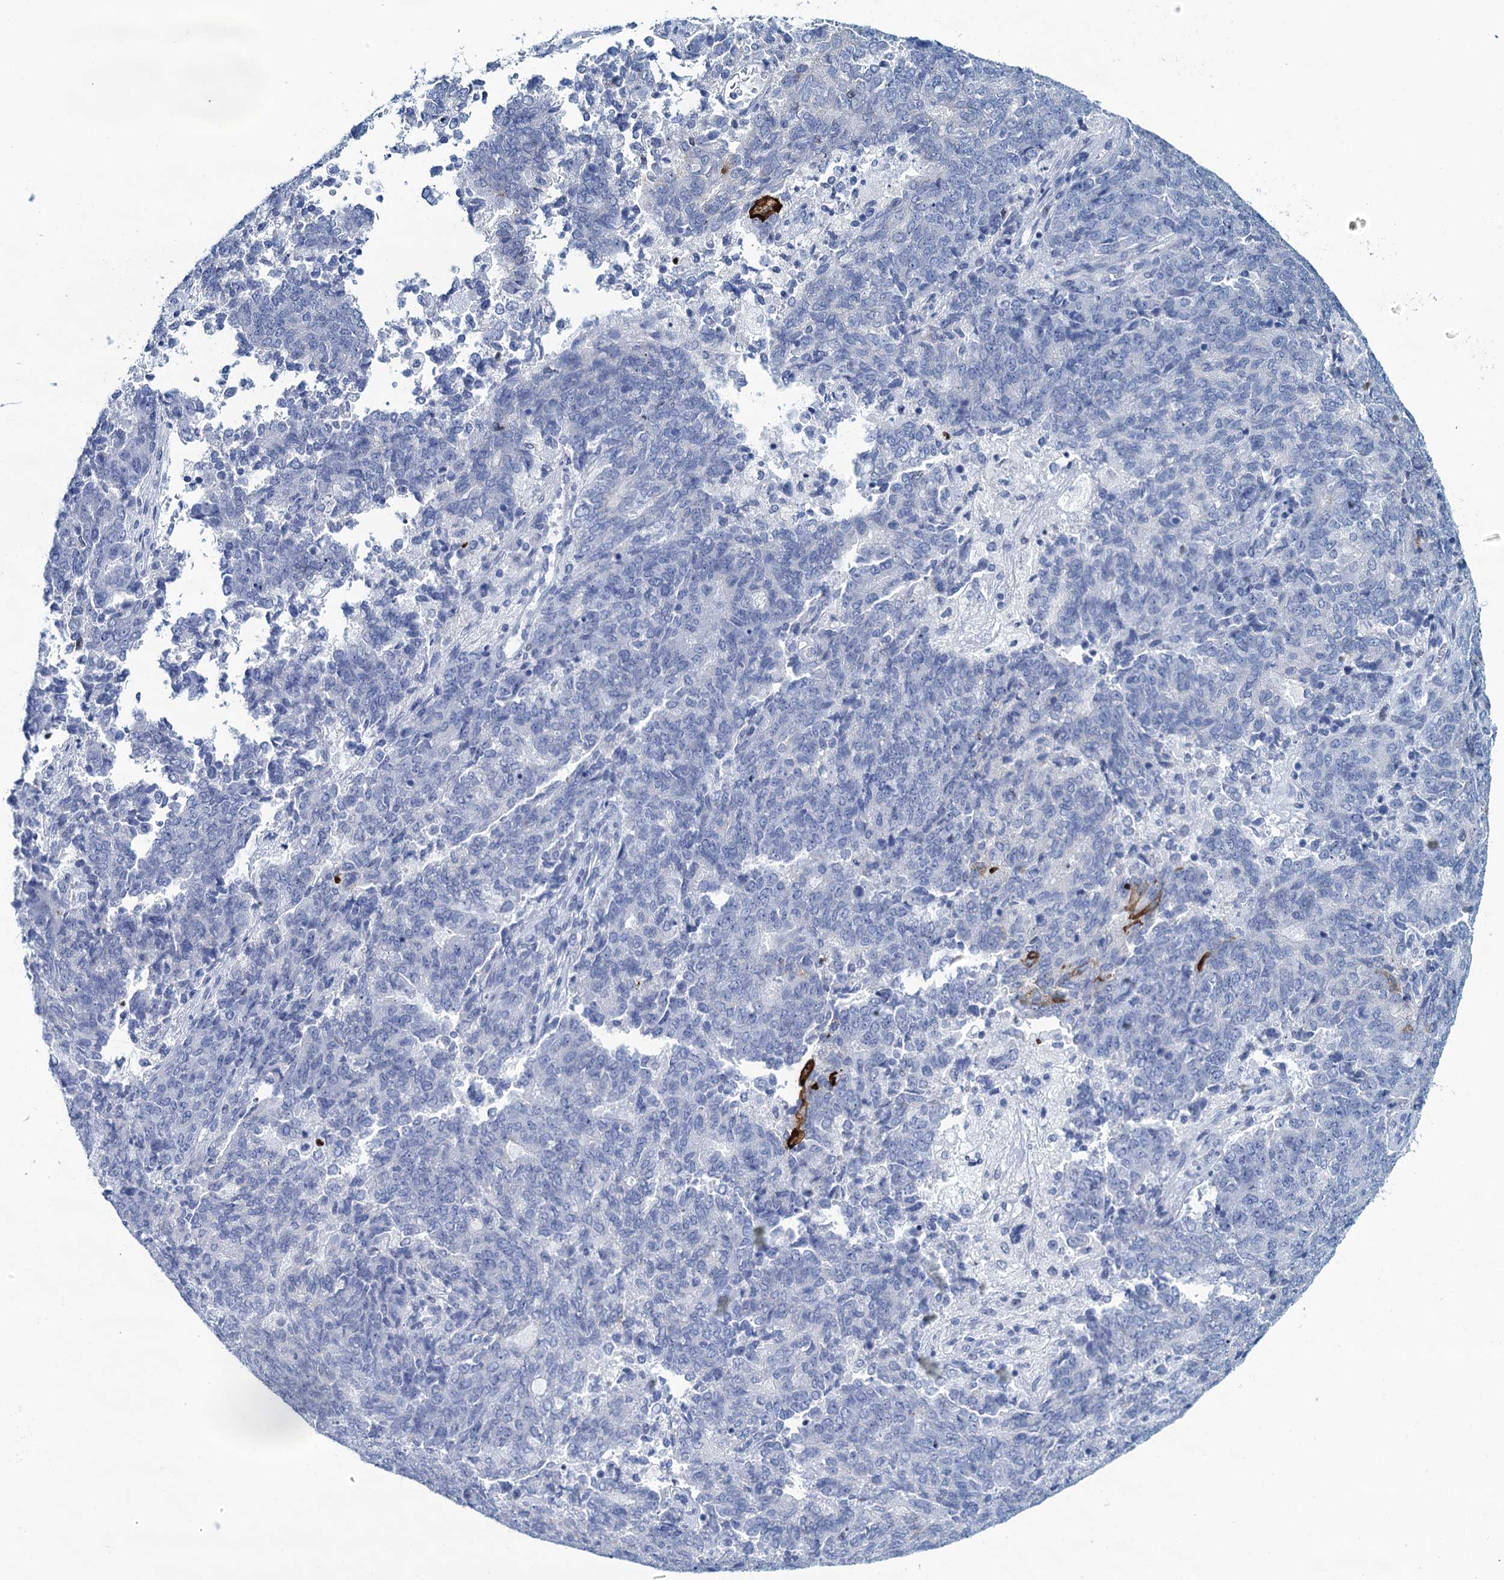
{"staining": {"intensity": "negative", "quantity": "none", "location": "none"}, "tissue": "endometrial cancer", "cell_type": "Tumor cells", "image_type": "cancer", "snomed": [{"axis": "morphology", "description": "Adenocarcinoma, NOS"}, {"axis": "topography", "description": "Endometrium"}], "caption": "A high-resolution histopathology image shows immunohistochemistry staining of adenocarcinoma (endometrial), which demonstrates no significant expression in tumor cells.", "gene": "RHCG", "patient": {"sex": "female", "age": 80}}